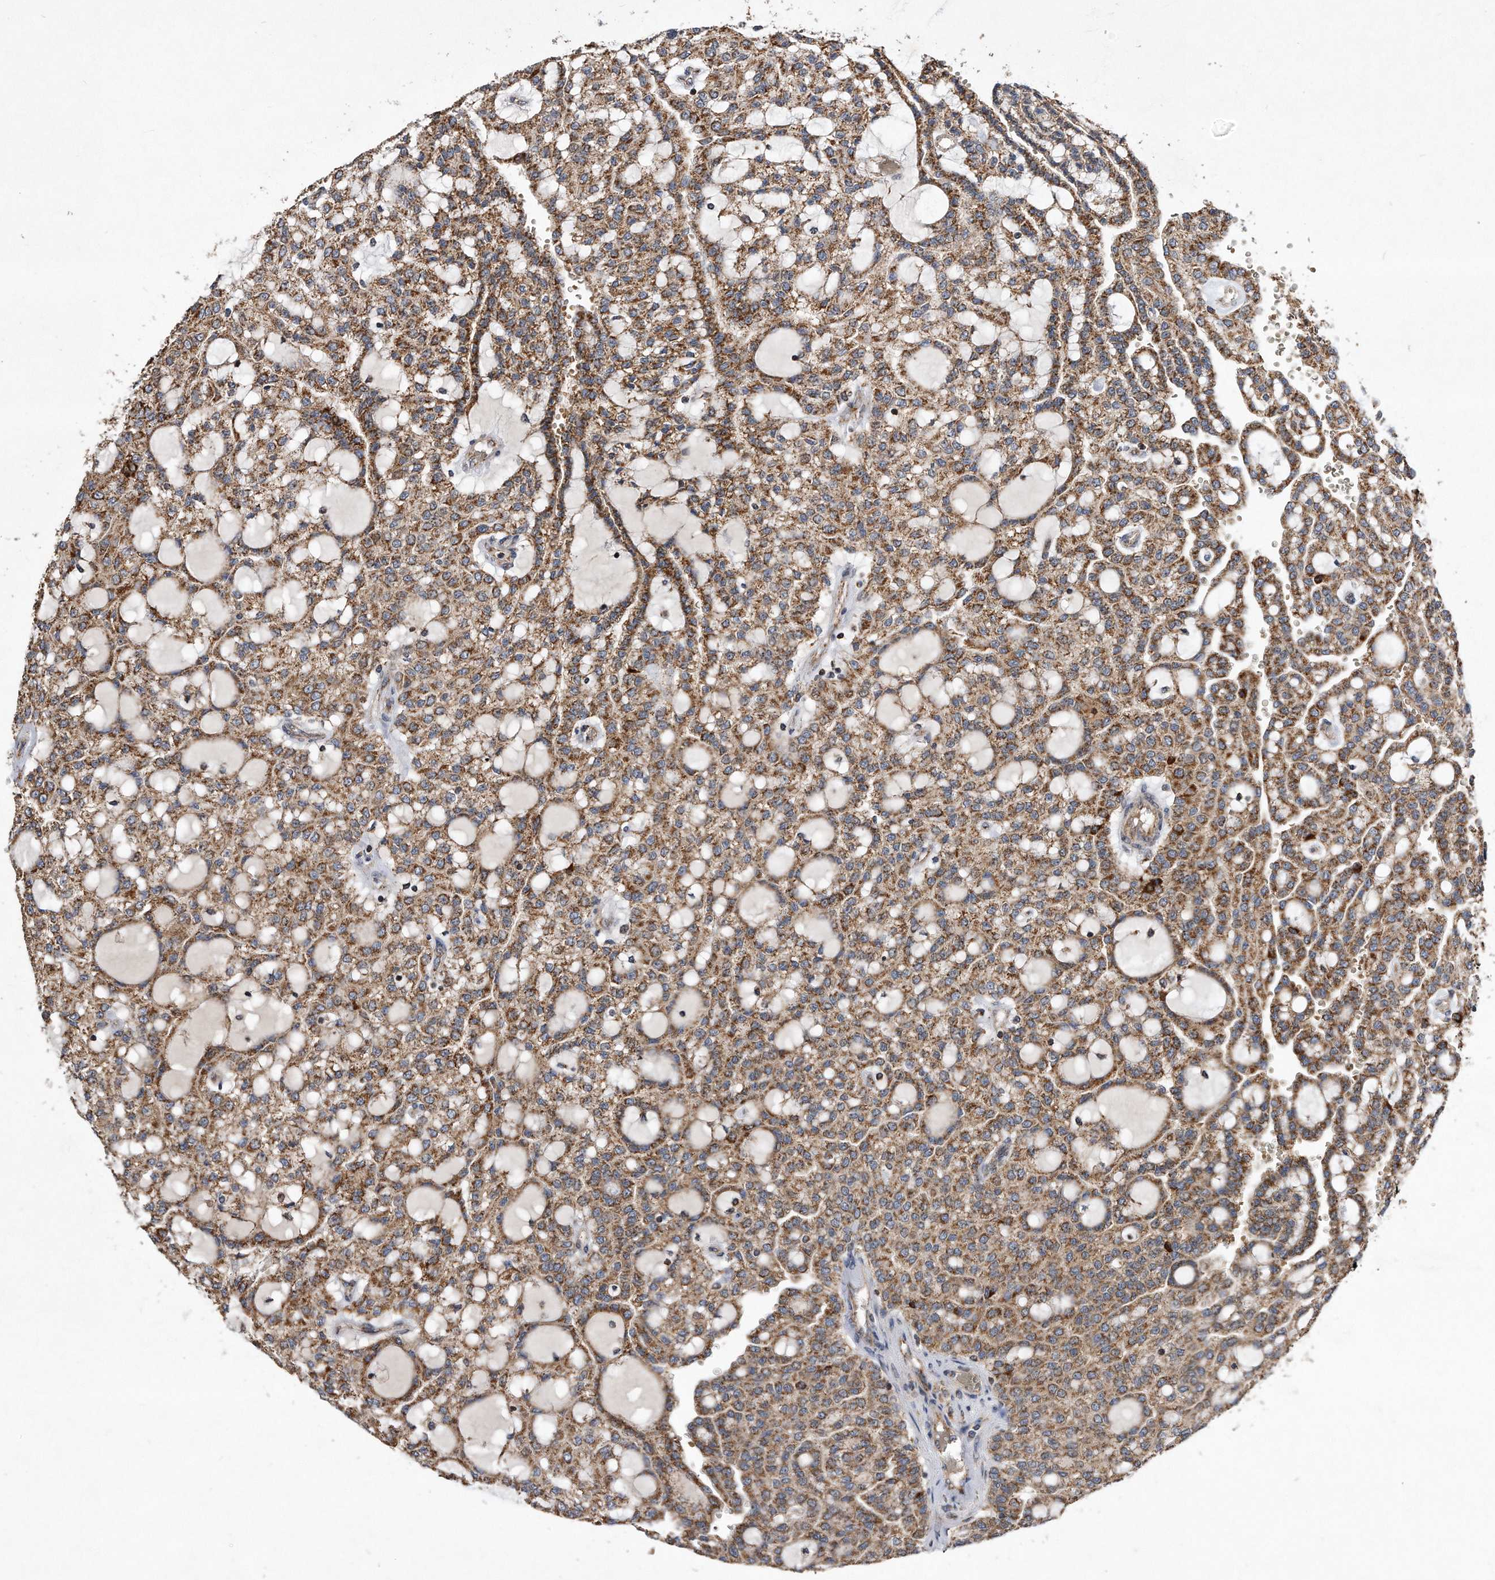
{"staining": {"intensity": "moderate", "quantity": ">75%", "location": "cytoplasmic/membranous"}, "tissue": "renal cancer", "cell_type": "Tumor cells", "image_type": "cancer", "snomed": [{"axis": "morphology", "description": "Adenocarcinoma, NOS"}, {"axis": "topography", "description": "Kidney"}], "caption": "Immunohistochemistry (DAB (3,3'-diaminobenzidine)) staining of human renal cancer reveals moderate cytoplasmic/membranous protein staining in about >75% of tumor cells. (brown staining indicates protein expression, while blue staining denotes nuclei).", "gene": "PPP5C", "patient": {"sex": "male", "age": 63}}